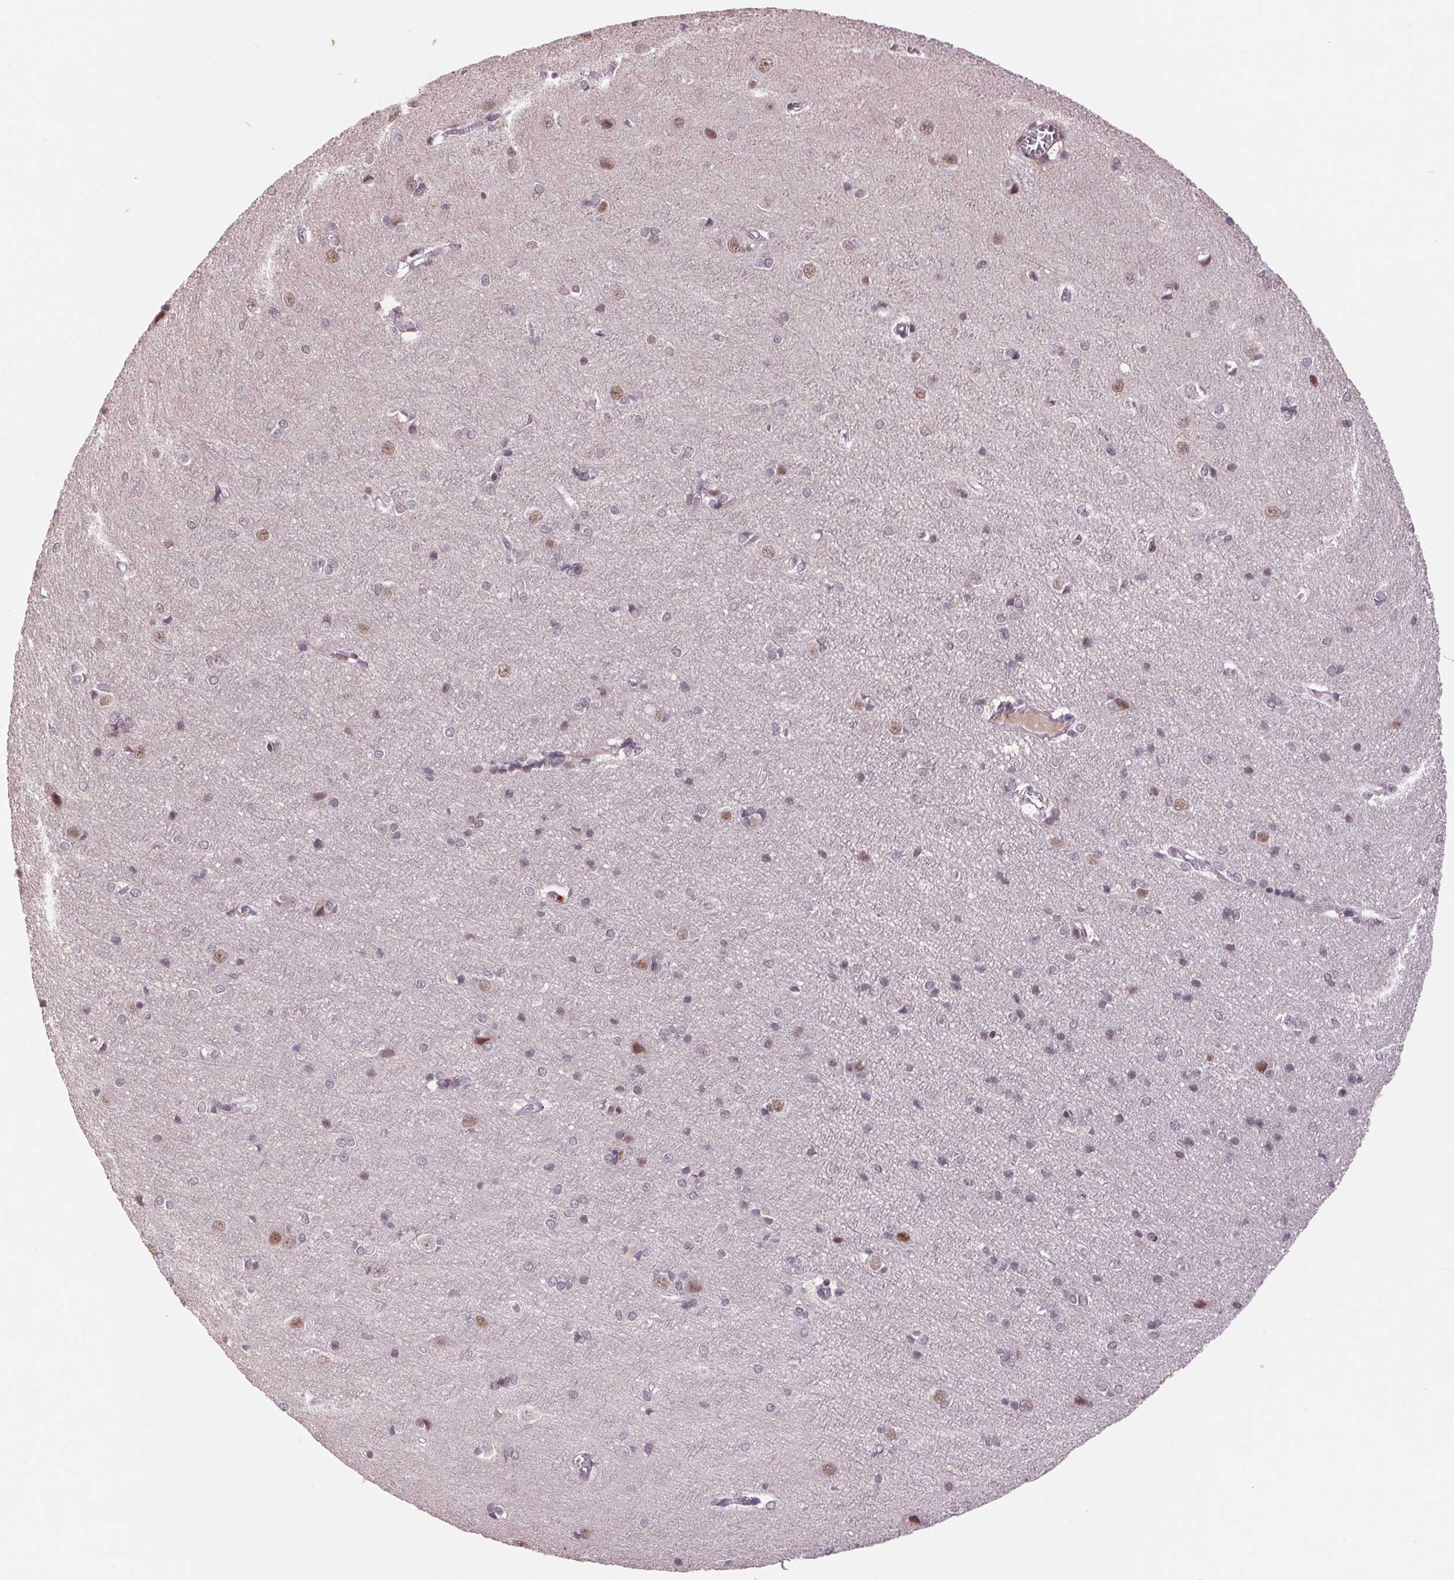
{"staining": {"intensity": "weak", "quantity": "25%-75%", "location": "nuclear"}, "tissue": "cerebral cortex", "cell_type": "Endothelial cells", "image_type": "normal", "snomed": [{"axis": "morphology", "description": "Normal tissue, NOS"}, {"axis": "topography", "description": "Cerebral cortex"}], "caption": "Normal cerebral cortex displays weak nuclear positivity in approximately 25%-75% of endothelial cells, visualized by immunohistochemistry. Using DAB (3,3'-diaminobenzidine) (brown) and hematoxylin (blue) stains, captured at high magnification using brightfield microscopy.", "gene": "ZBTB4", "patient": {"sex": "male", "age": 37}}